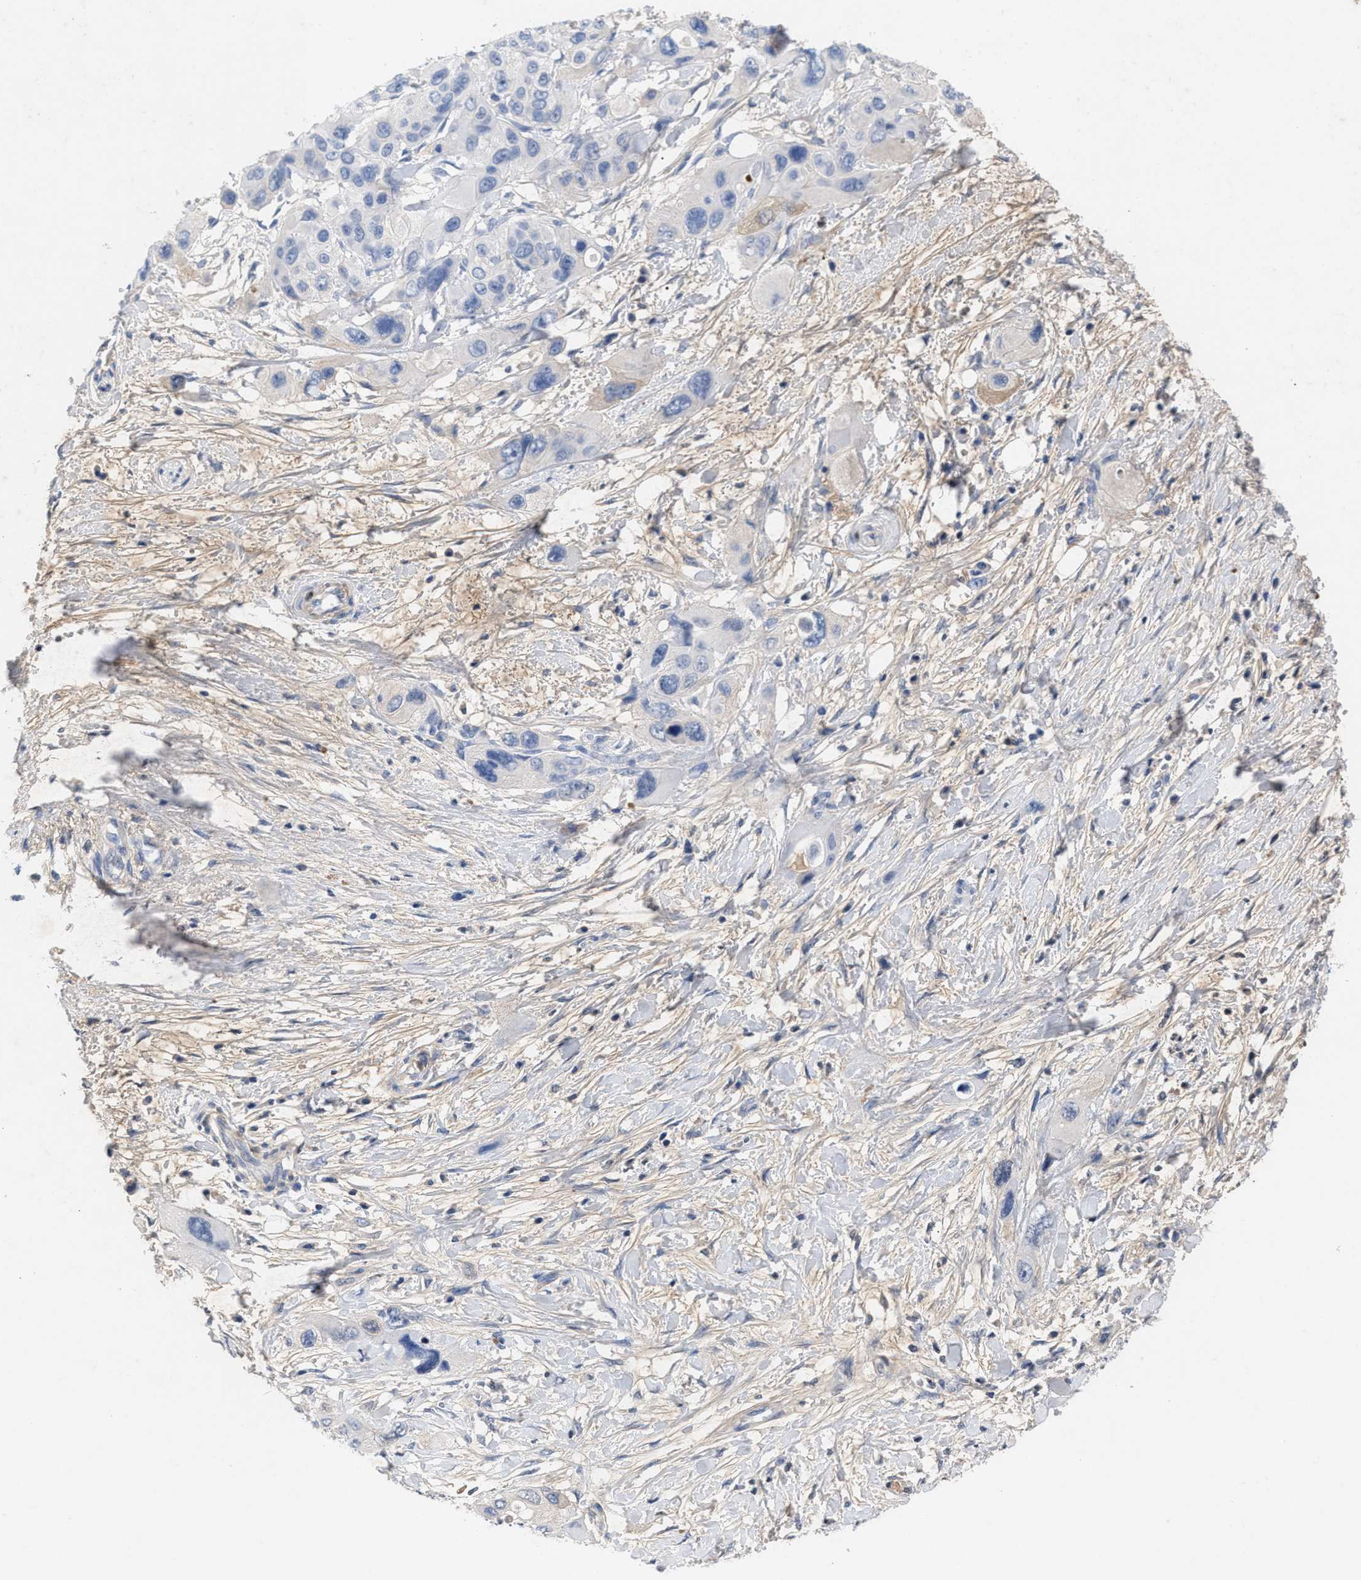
{"staining": {"intensity": "negative", "quantity": "none", "location": "none"}, "tissue": "pancreatic cancer", "cell_type": "Tumor cells", "image_type": "cancer", "snomed": [{"axis": "morphology", "description": "Adenocarcinoma, NOS"}, {"axis": "topography", "description": "Pancreas"}], "caption": "This is a image of immunohistochemistry (IHC) staining of pancreatic cancer (adenocarcinoma), which shows no expression in tumor cells.", "gene": "APOH", "patient": {"sex": "male", "age": 73}}